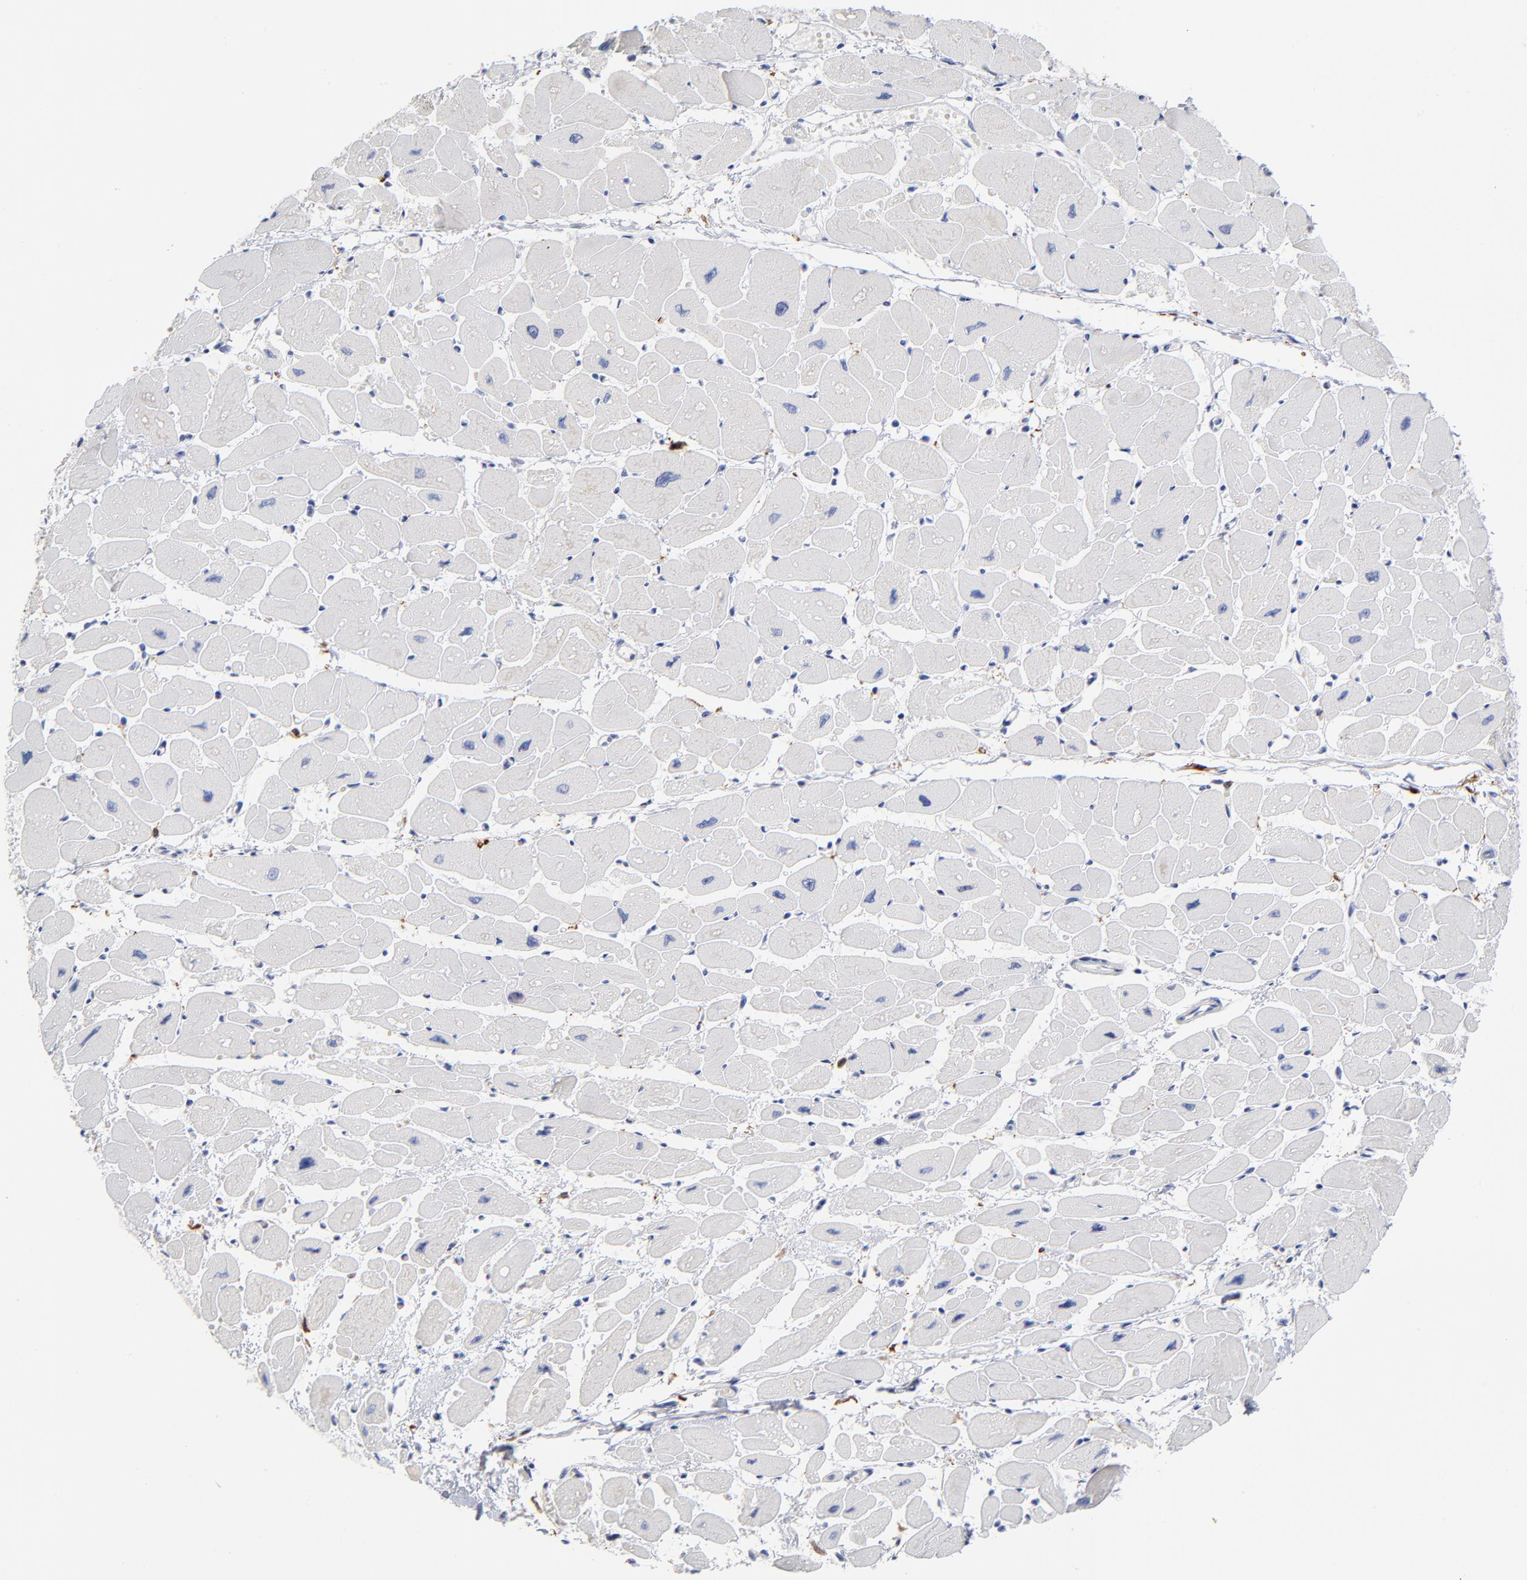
{"staining": {"intensity": "negative", "quantity": "none", "location": "none"}, "tissue": "heart muscle", "cell_type": "Cardiomyocytes", "image_type": "normal", "snomed": [{"axis": "morphology", "description": "Normal tissue, NOS"}, {"axis": "topography", "description": "Heart"}], "caption": "IHC micrograph of normal heart muscle: heart muscle stained with DAB displays no significant protein positivity in cardiomyocytes. (DAB IHC with hematoxylin counter stain).", "gene": "PTP4A1", "patient": {"sex": "female", "age": 54}}